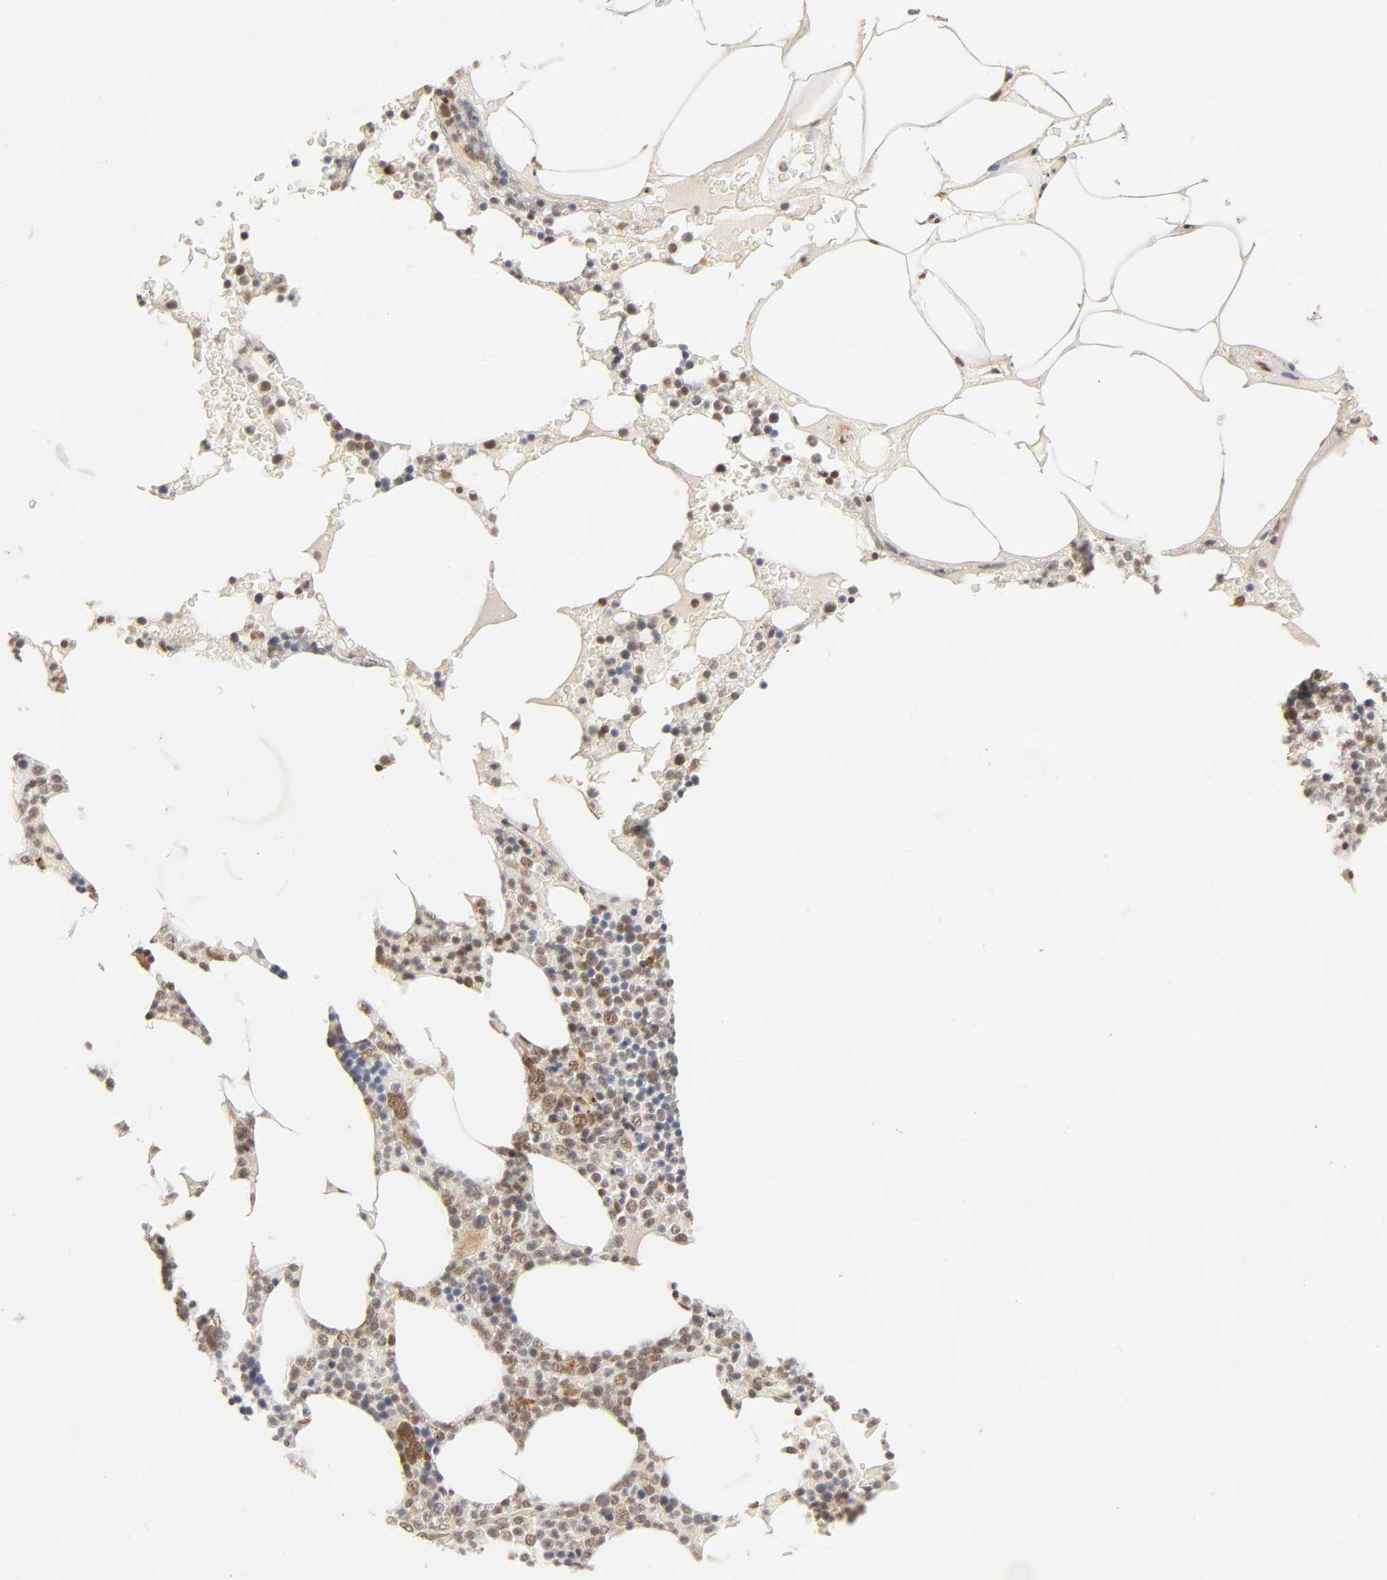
{"staining": {"intensity": "moderate", "quantity": "<25%", "location": "cytoplasmic/membranous,nuclear"}, "tissue": "bone marrow", "cell_type": "Hematopoietic cells", "image_type": "normal", "snomed": [{"axis": "morphology", "description": "Normal tissue, NOS"}, {"axis": "topography", "description": "Bone marrow"}], "caption": "This image displays benign bone marrow stained with IHC to label a protein in brown. The cytoplasmic/membranous,nuclear of hematopoietic cells show moderate positivity for the protein. Nuclei are counter-stained blue.", "gene": "TAF10", "patient": {"sex": "female", "age": 66}}